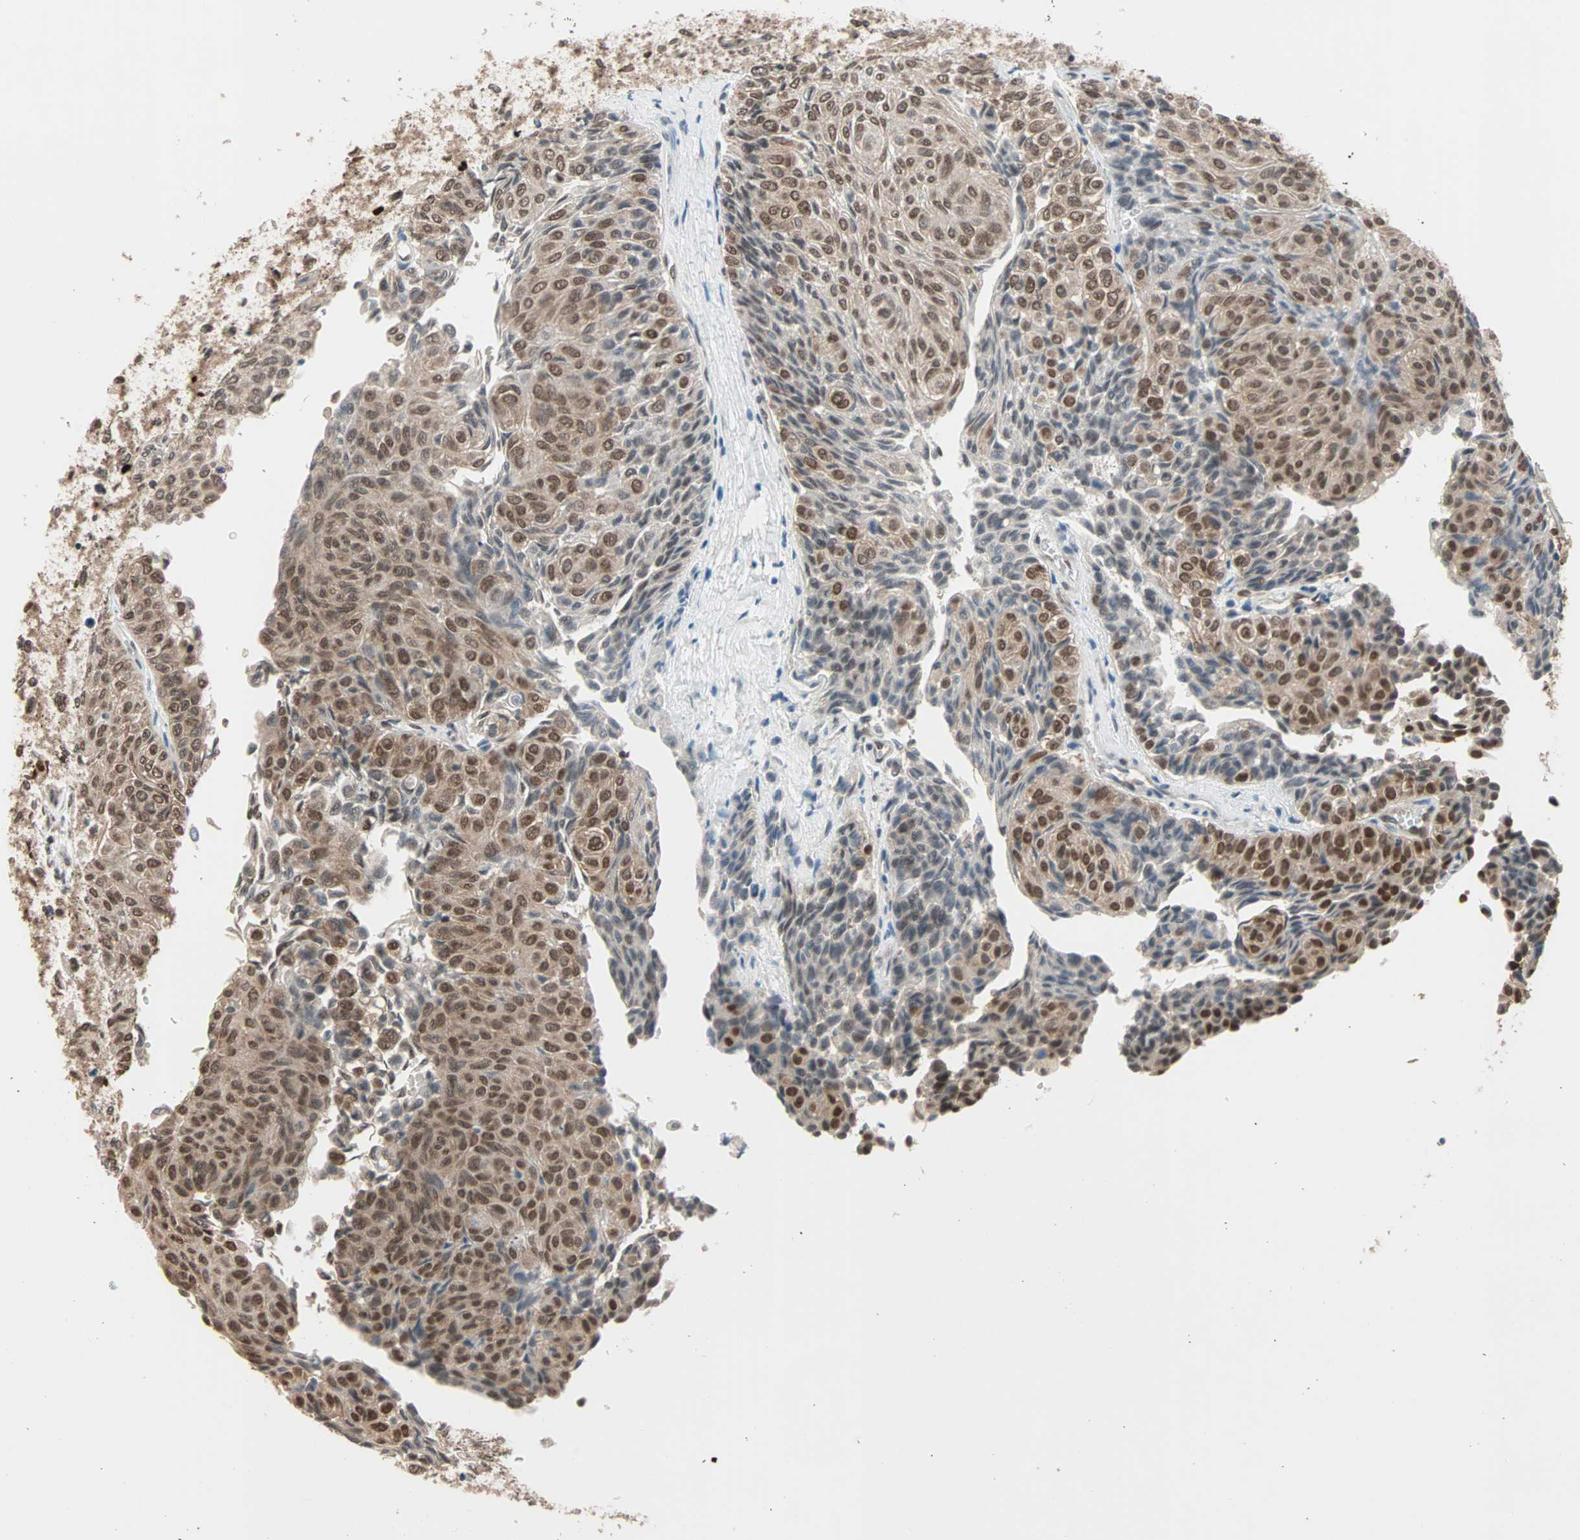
{"staining": {"intensity": "strong", "quantity": ">75%", "location": "nuclear"}, "tissue": "urothelial cancer", "cell_type": "Tumor cells", "image_type": "cancer", "snomed": [{"axis": "morphology", "description": "Urothelial carcinoma, Low grade"}, {"axis": "topography", "description": "Urinary bladder"}], "caption": "Urothelial carcinoma (low-grade) was stained to show a protein in brown. There is high levels of strong nuclear positivity in about >75% of tumor cells. (Stains: DAB (3,3'-diaminobenzidine) in brown, nuclei in blue, Microscopy: brightfield microscopy at high magnification).", "gene": "DAZAP1", "patient": {"sex": "male", "age": 78}}